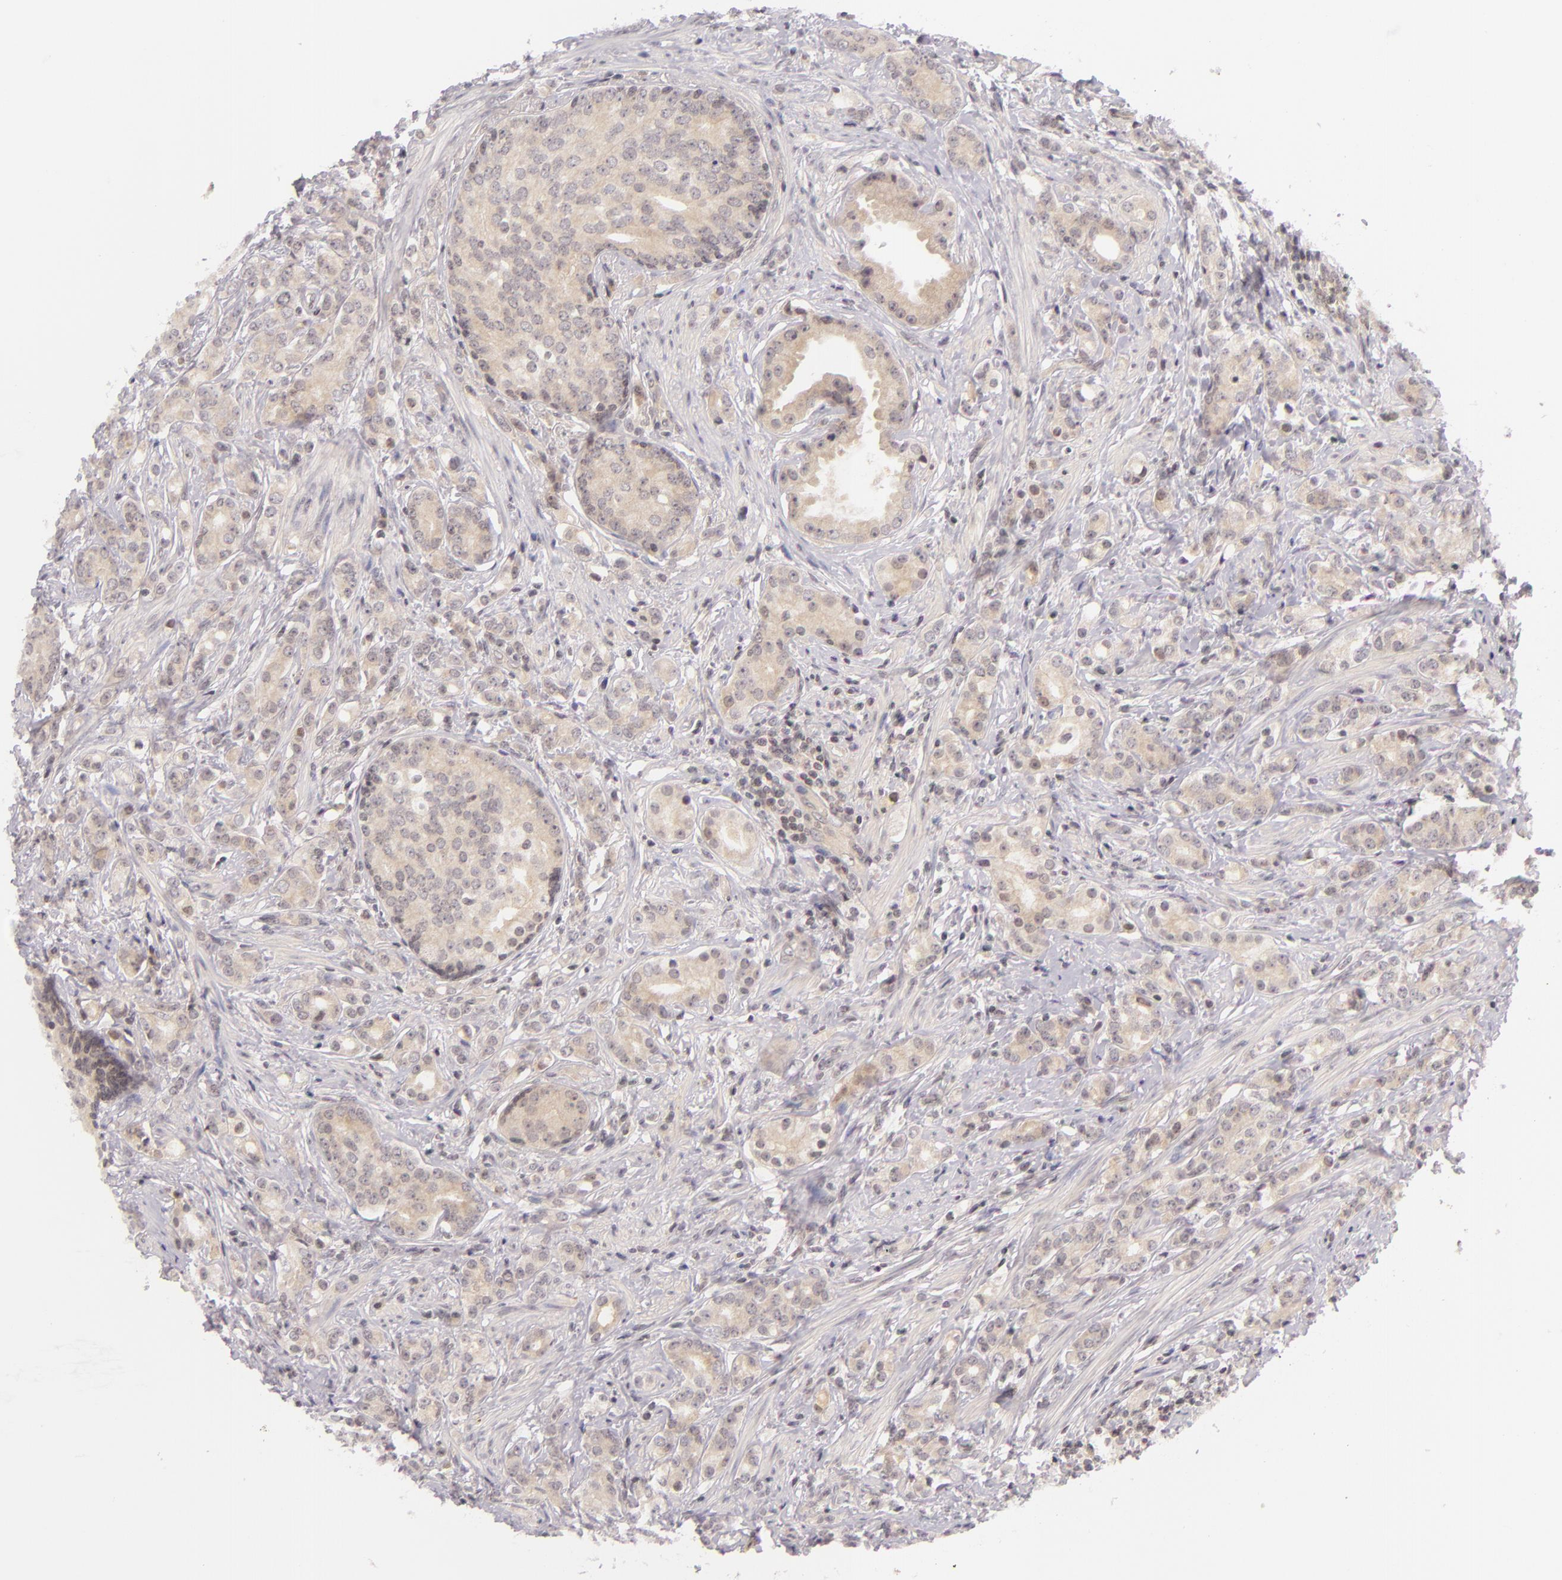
{"staining": {"intensity": "weak", "quantity": ">75%", "location": "cytoplasmic/membranous"}, "tissue": "prostate cancer", "cell_type": "Tumor cells", "image_type": "cancer", "snomed": [{"axis": "morphology", "description": "Adenocarcinoma, Medium grade"}, {"axis": "topography", "description": "Prostate"}], "caption": "Immunohistochemistry (IHC) of human adenocarcinoma (medium-grade) (prostate) displays low levels of weak cytoplasmic/membranous positivity in approximately >75% of tumor cells. (Stains: DAB (3,3'-diaminobenzidine) in brown, nuclei in blue, Microscopy: brightfield microscopy at high magnification).", "gene": "CASP8", "patient": {"sex": "male", "age": 59}}